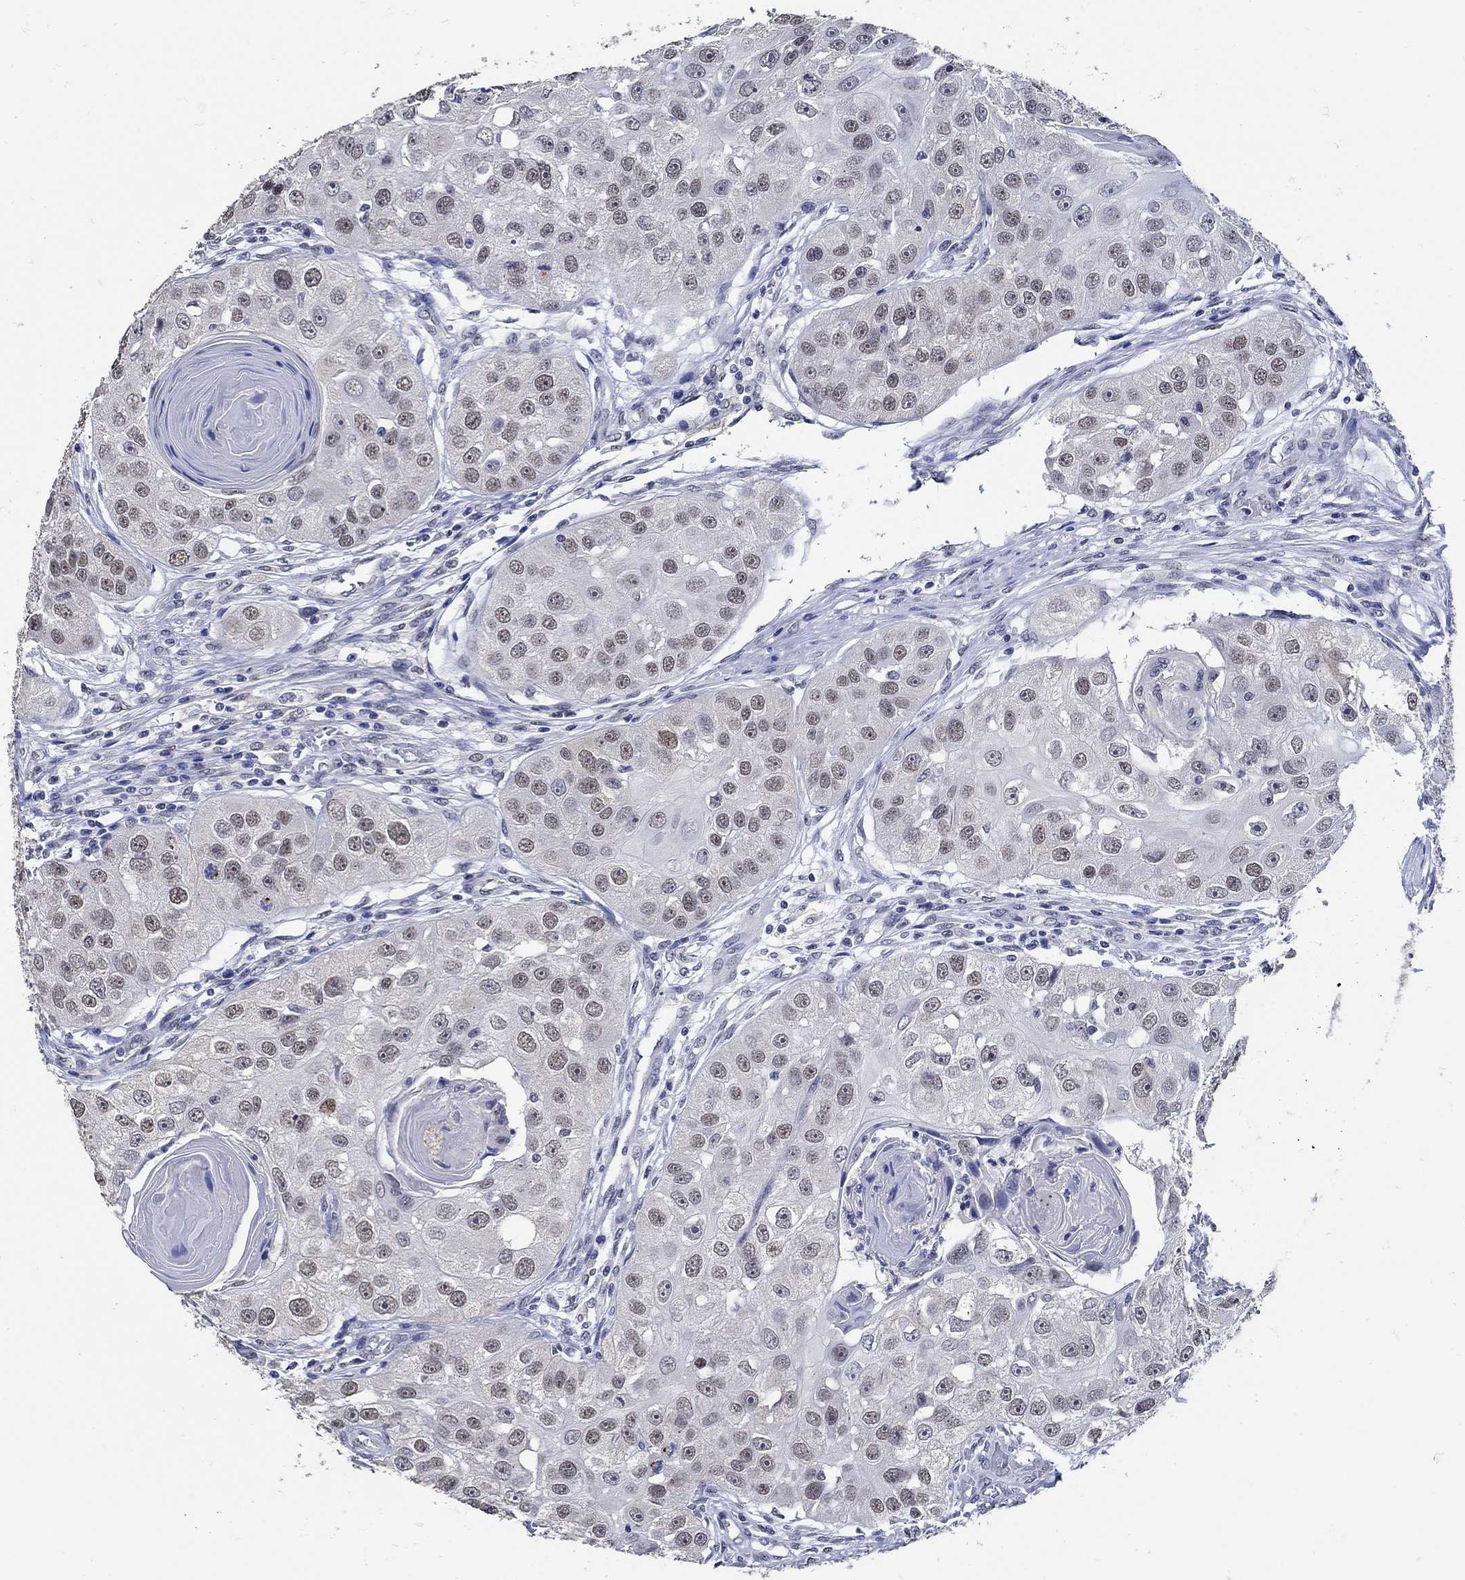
{"staining": {"intensity": "weak", "quantity": "25%-75%", "location": "nuclear"}, "tissue": "head and neck cancer", "cell_type": "Tumor cells", "image_type": "cancer", "snomed": [{"axis": "morphology", "description": "Normal tissue, NOS"}, {"axis": "morphology", "description": "Squamous cell carcinoma, NOS"}, {"axis": "topography", "description": "Skeletal muscle"}, {"axis": "topography", "description": "Head-Neck"}], "caption": "This photomicrograph reveals immunohistochemistry staining of head and neck cancer, with low weak nuclear positivity in about 25%-75% of tumor cells.", "gene": "KCNN3", "patient": {"sex": "male", "age": 51}}